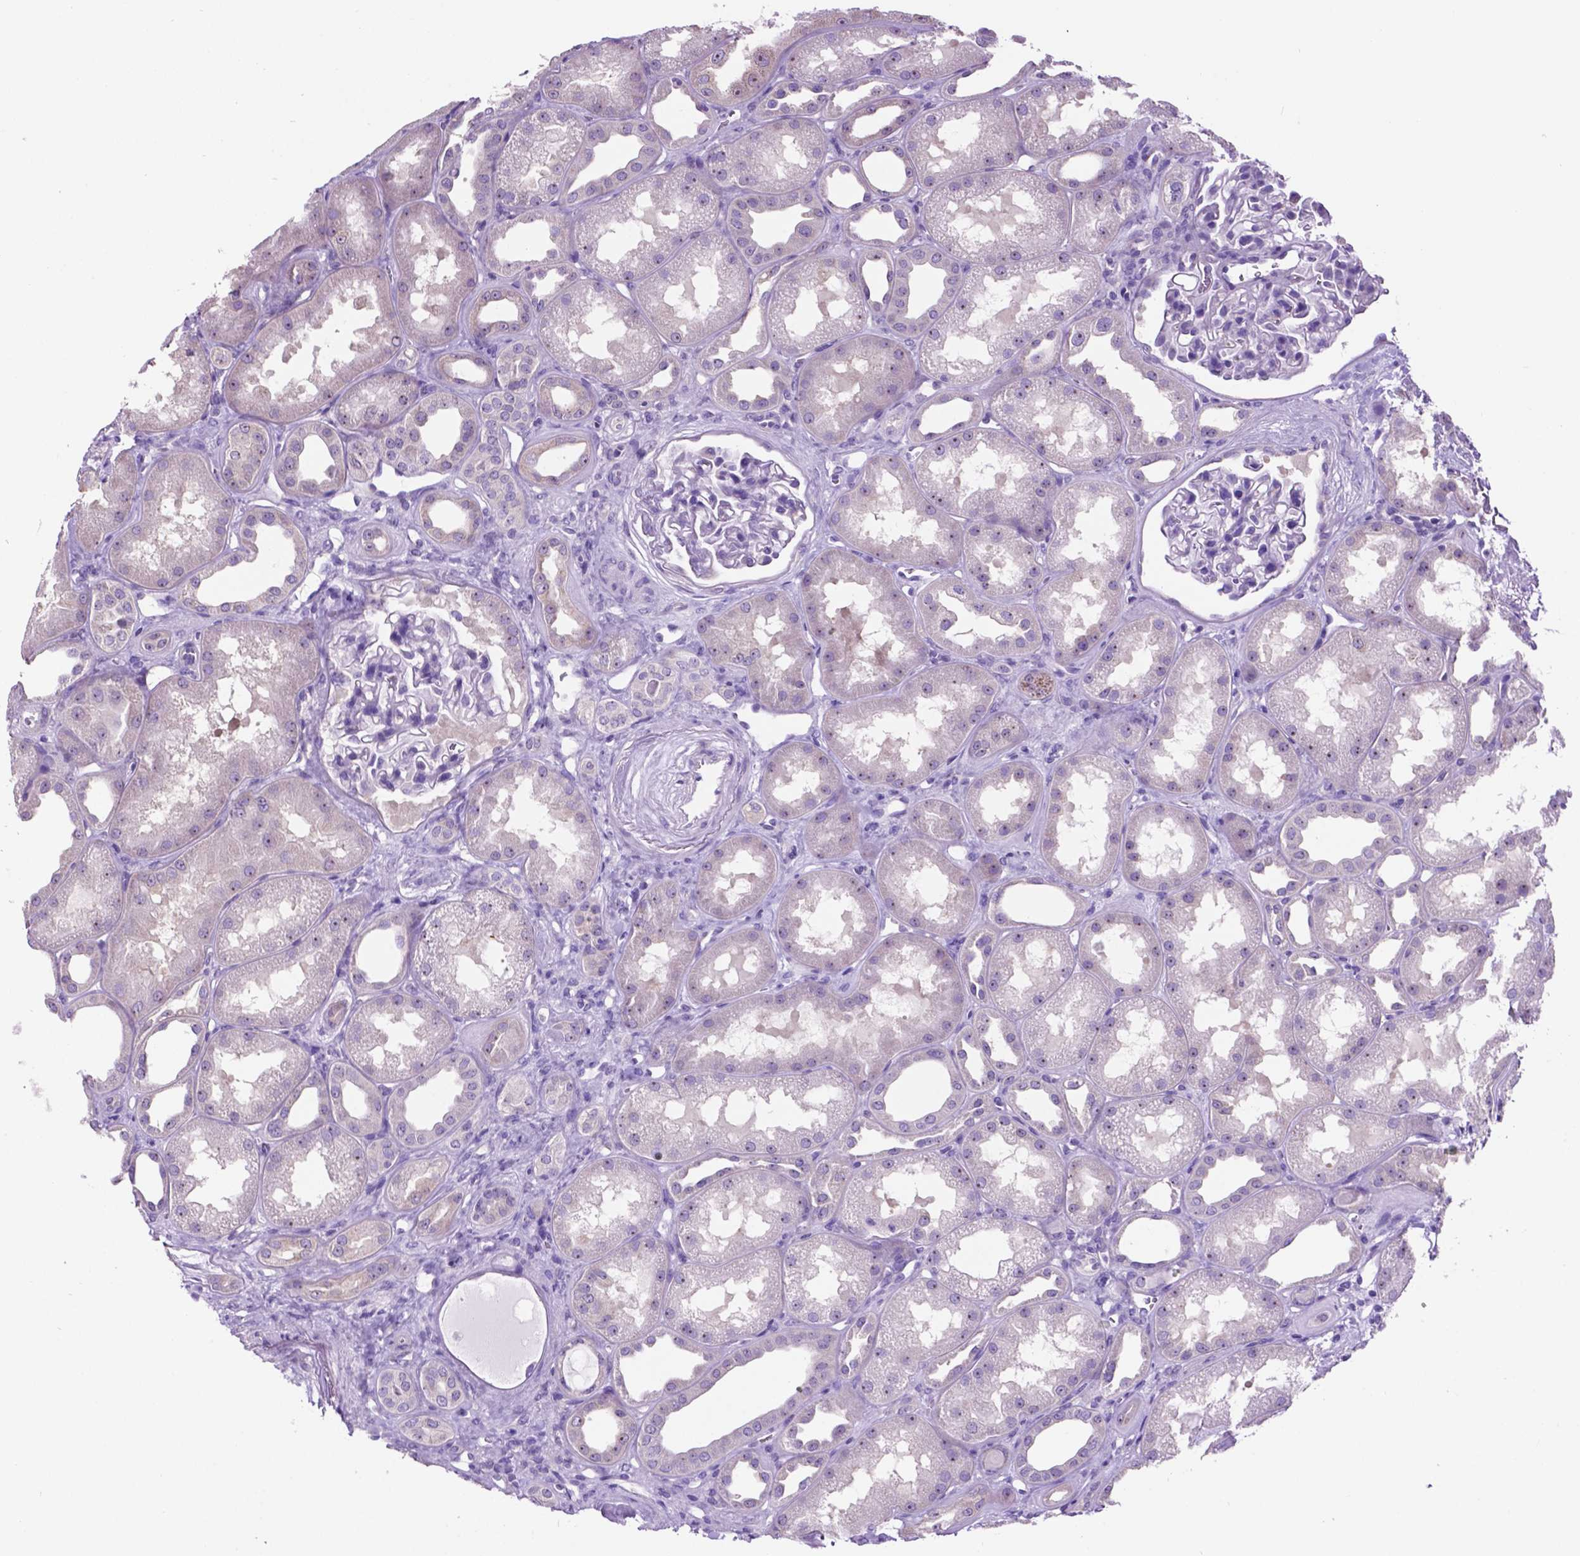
{"staining": {"intensity": "negative", "quantity": "none", "location": "none"}, "tissue": "kidney", "cell_type": "Cells in glomeruli", "image_type": "normal", "snomed": [{"axis": "morphology", "description": "Normal tissue, NOS"}, {"axis": "topography", "description": "Kidney"}], "caption": "A high-resolution histopathology image shows immunohistochemistry staining of benign kidney, which reveals no significant expression in cells in glomeruli.", "gene": "SPDYA", "patient": {"sex": "male", "age": 61}}